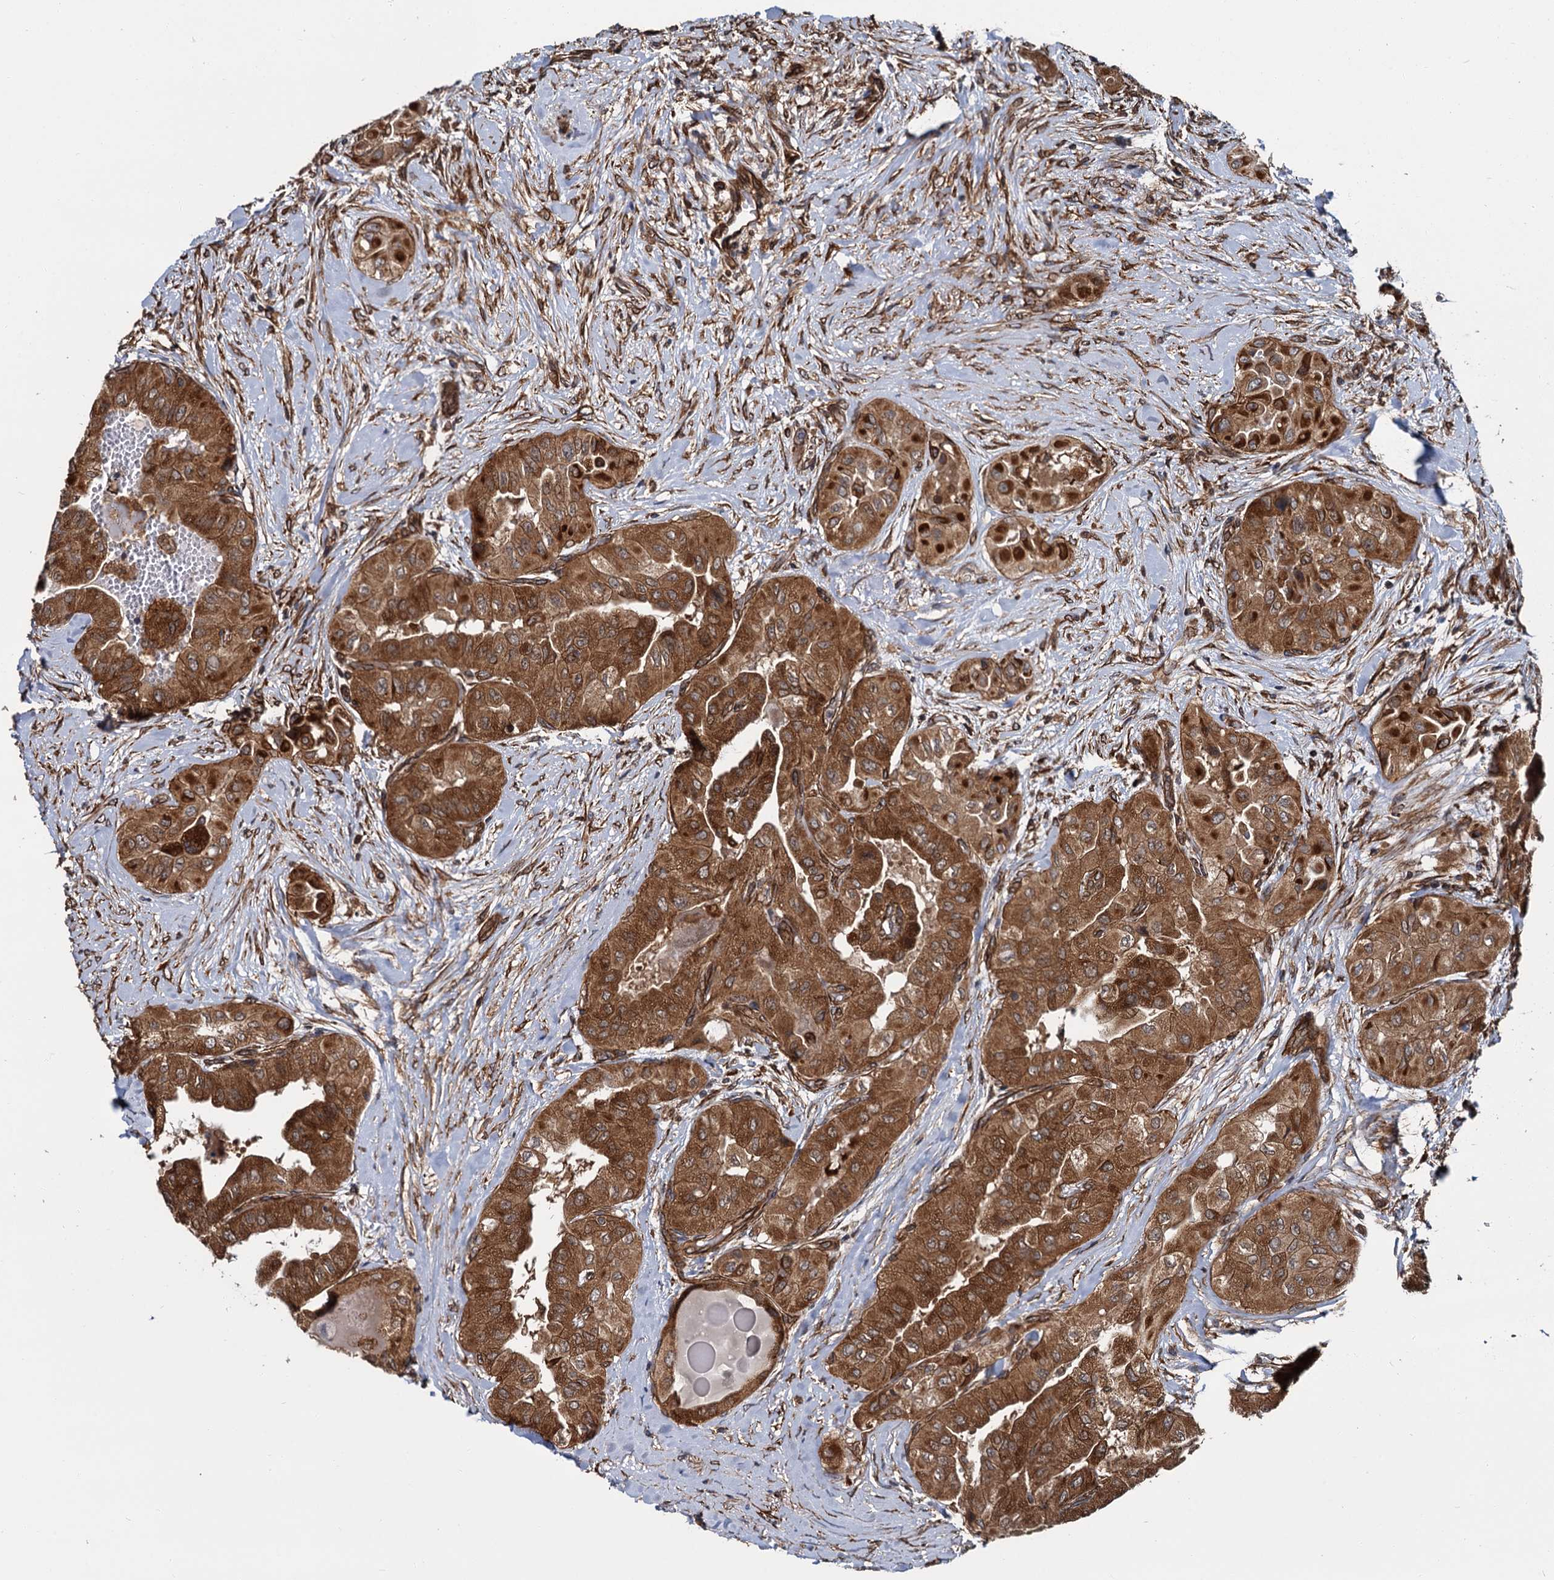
{"staining": {"intensity": "strong", "quantity": ">75%", "location": "cytoplasmic/membranous"}, "tissue": "thyroid cancer", "cell_type": "Tumor cells", "image_type": "cancer", "snomed": [{"axis": "morphology", "description": "Papillary adenocarcinoma, NOS"}, {"axis": "topography", "description": "Thyroid gland"}], "caption": "Human thyroid cancer (papillary adenocarcinoma) stained with a brown dye shows strong cytoplasmic/membranous positive expression in approximately >75% of tumor cells.", "gene": "ZFYVE19", "patient": {"sex": "female", "age": 59}}